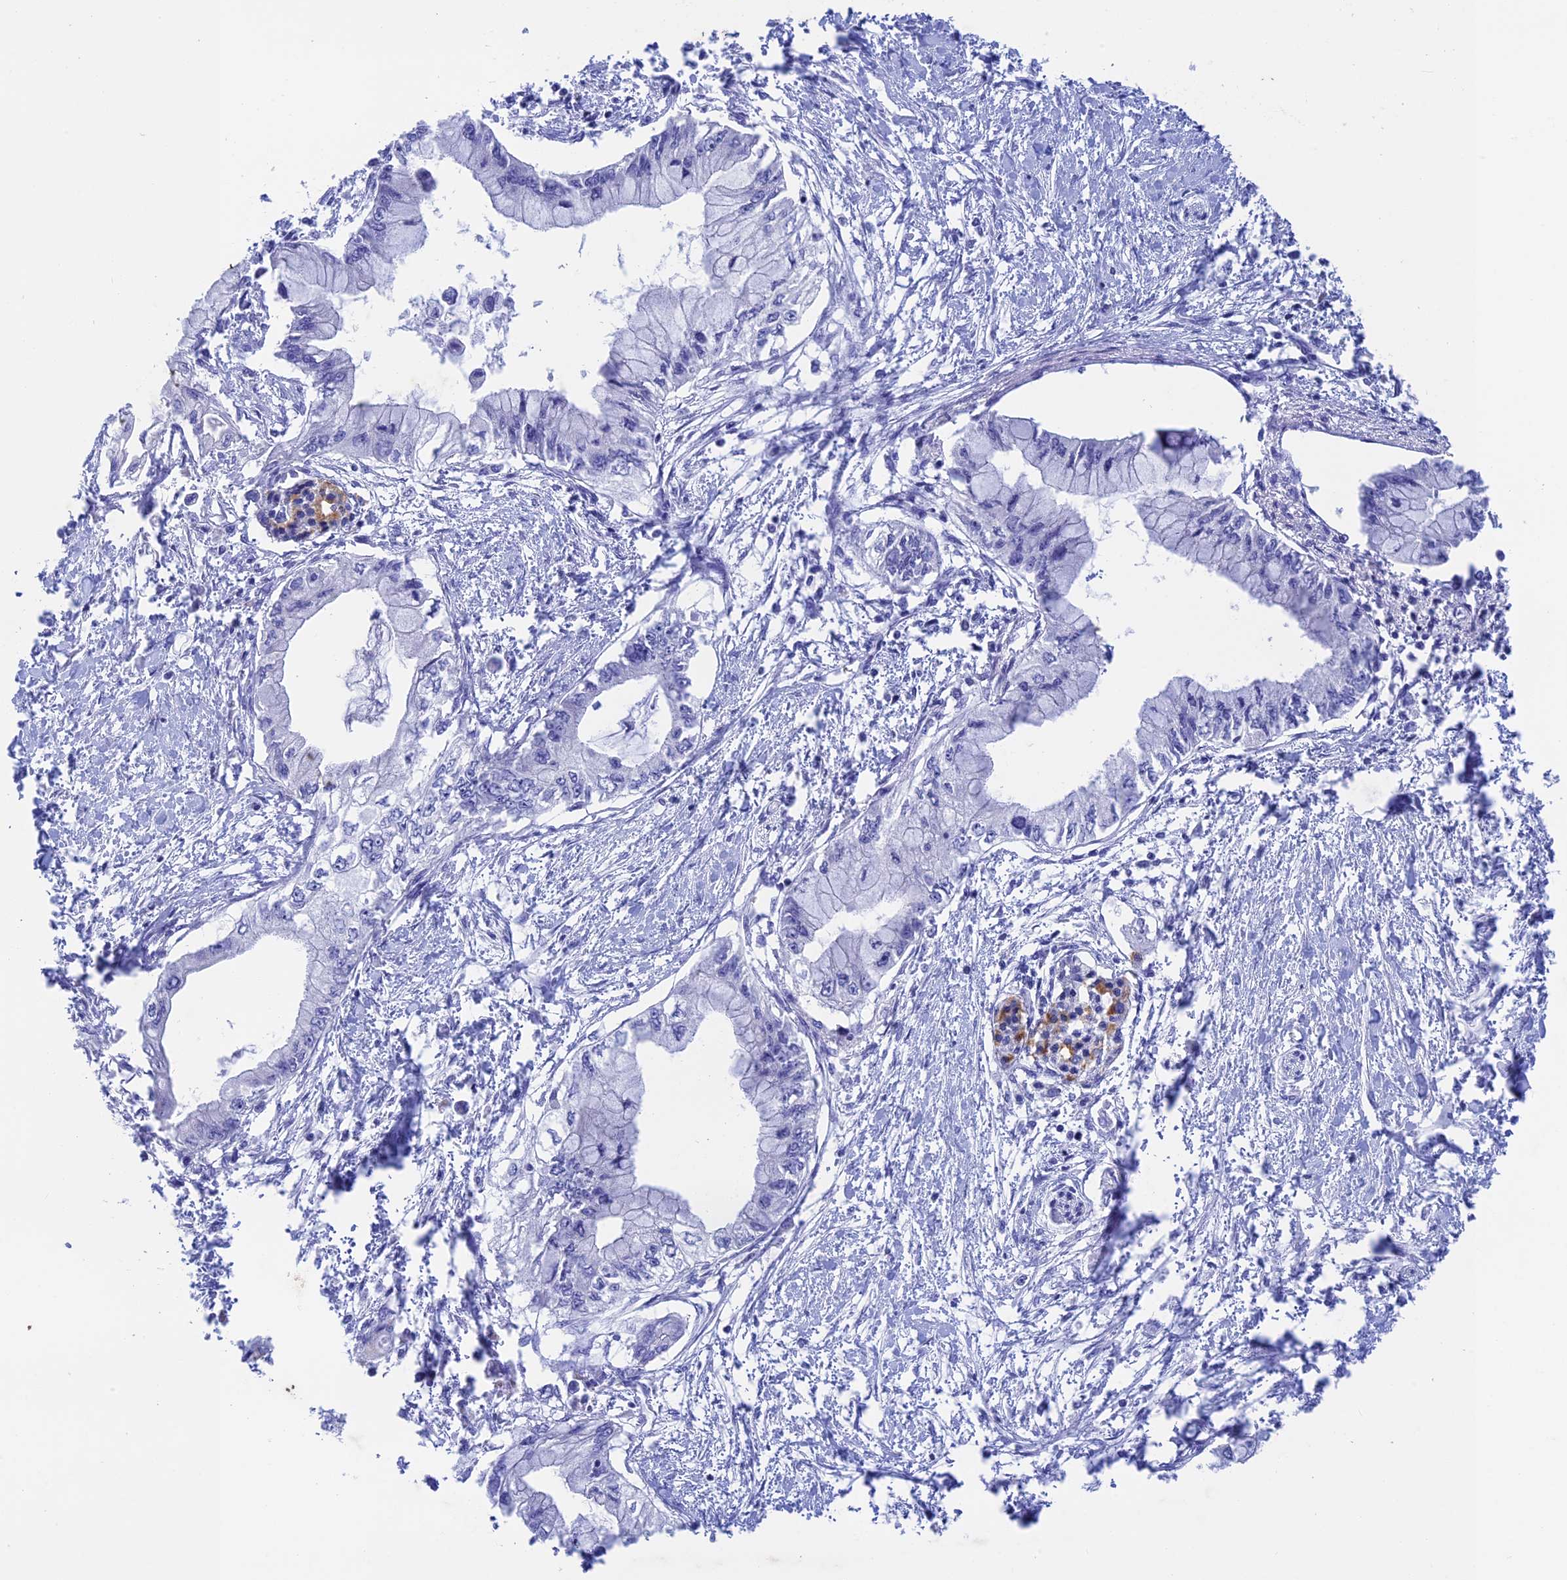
{"staining": {"intensity": "negative", "quantity": "none", "location": "none"}, "tissue": "pancreatic cancer", "cell_type": "Tumor cells", "image_type": "cancer", "snomed": [{"axis": "morphology", "description": "Adenocarcinoma, NOS"}, {"axis": "topography", "description": "Pancreas"}], "caption": "This is an IHC micrograph of pancreatic cancer (adenocarcinoma). There is no positivity in tumor cells.", "gene": "BTBD19", "patient": {"sex": "male", "age": 48}}